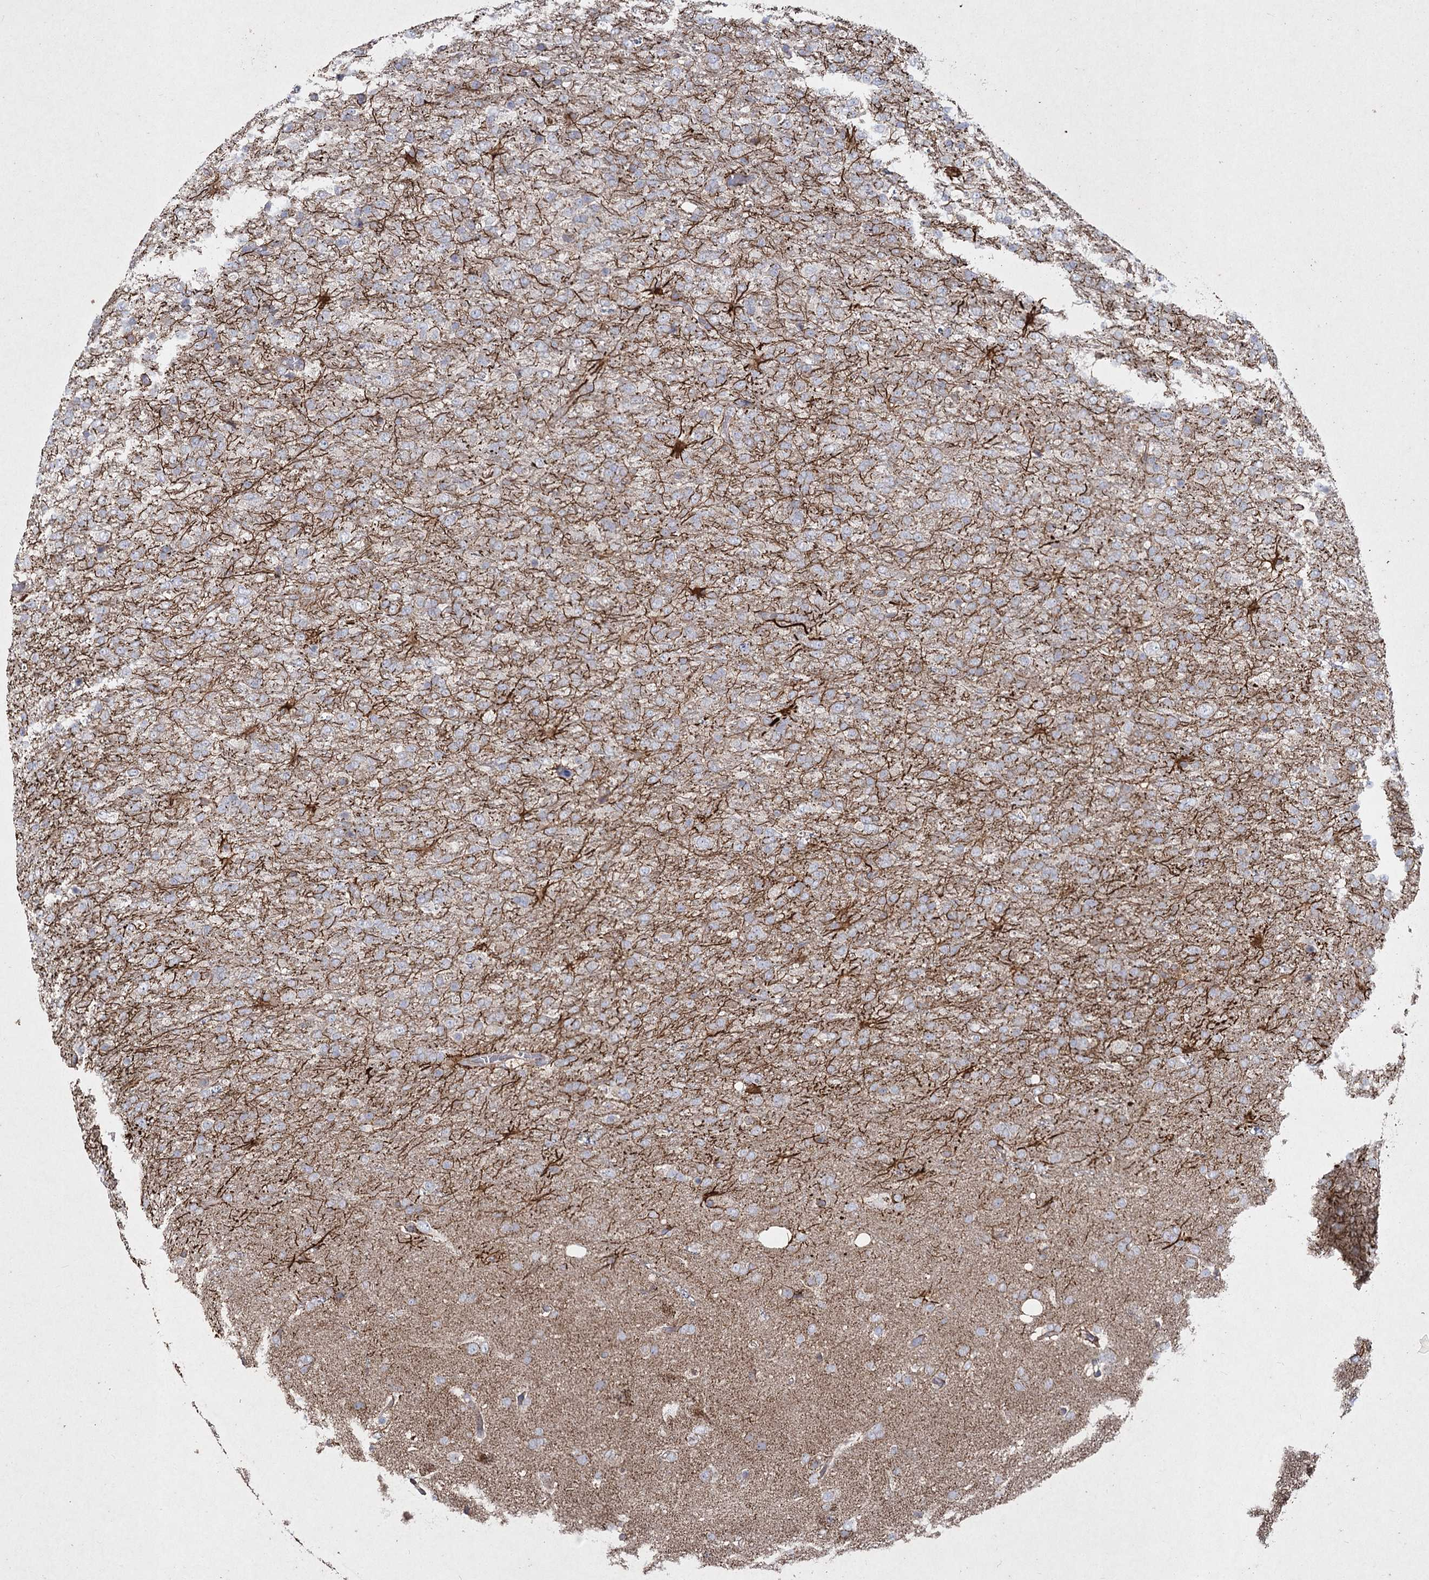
{"staining": {"intensity": "weak", "quantity": "<25%", "location": "cytoplasmic/membranous"}, "tissue": "glioma", "cell_type": "Tumor cells", "image_type": "cancer", "snomed": [{"axis": "morphology", "description": "Glioma, malignant, High grade"}, {"axis": "topography", "description": "Brain"}], "caption": "Tumor cells show no significant protein staining in glioma.", "gene": "SH3TC1", "patient": {"sex": "female", "age": 74}}